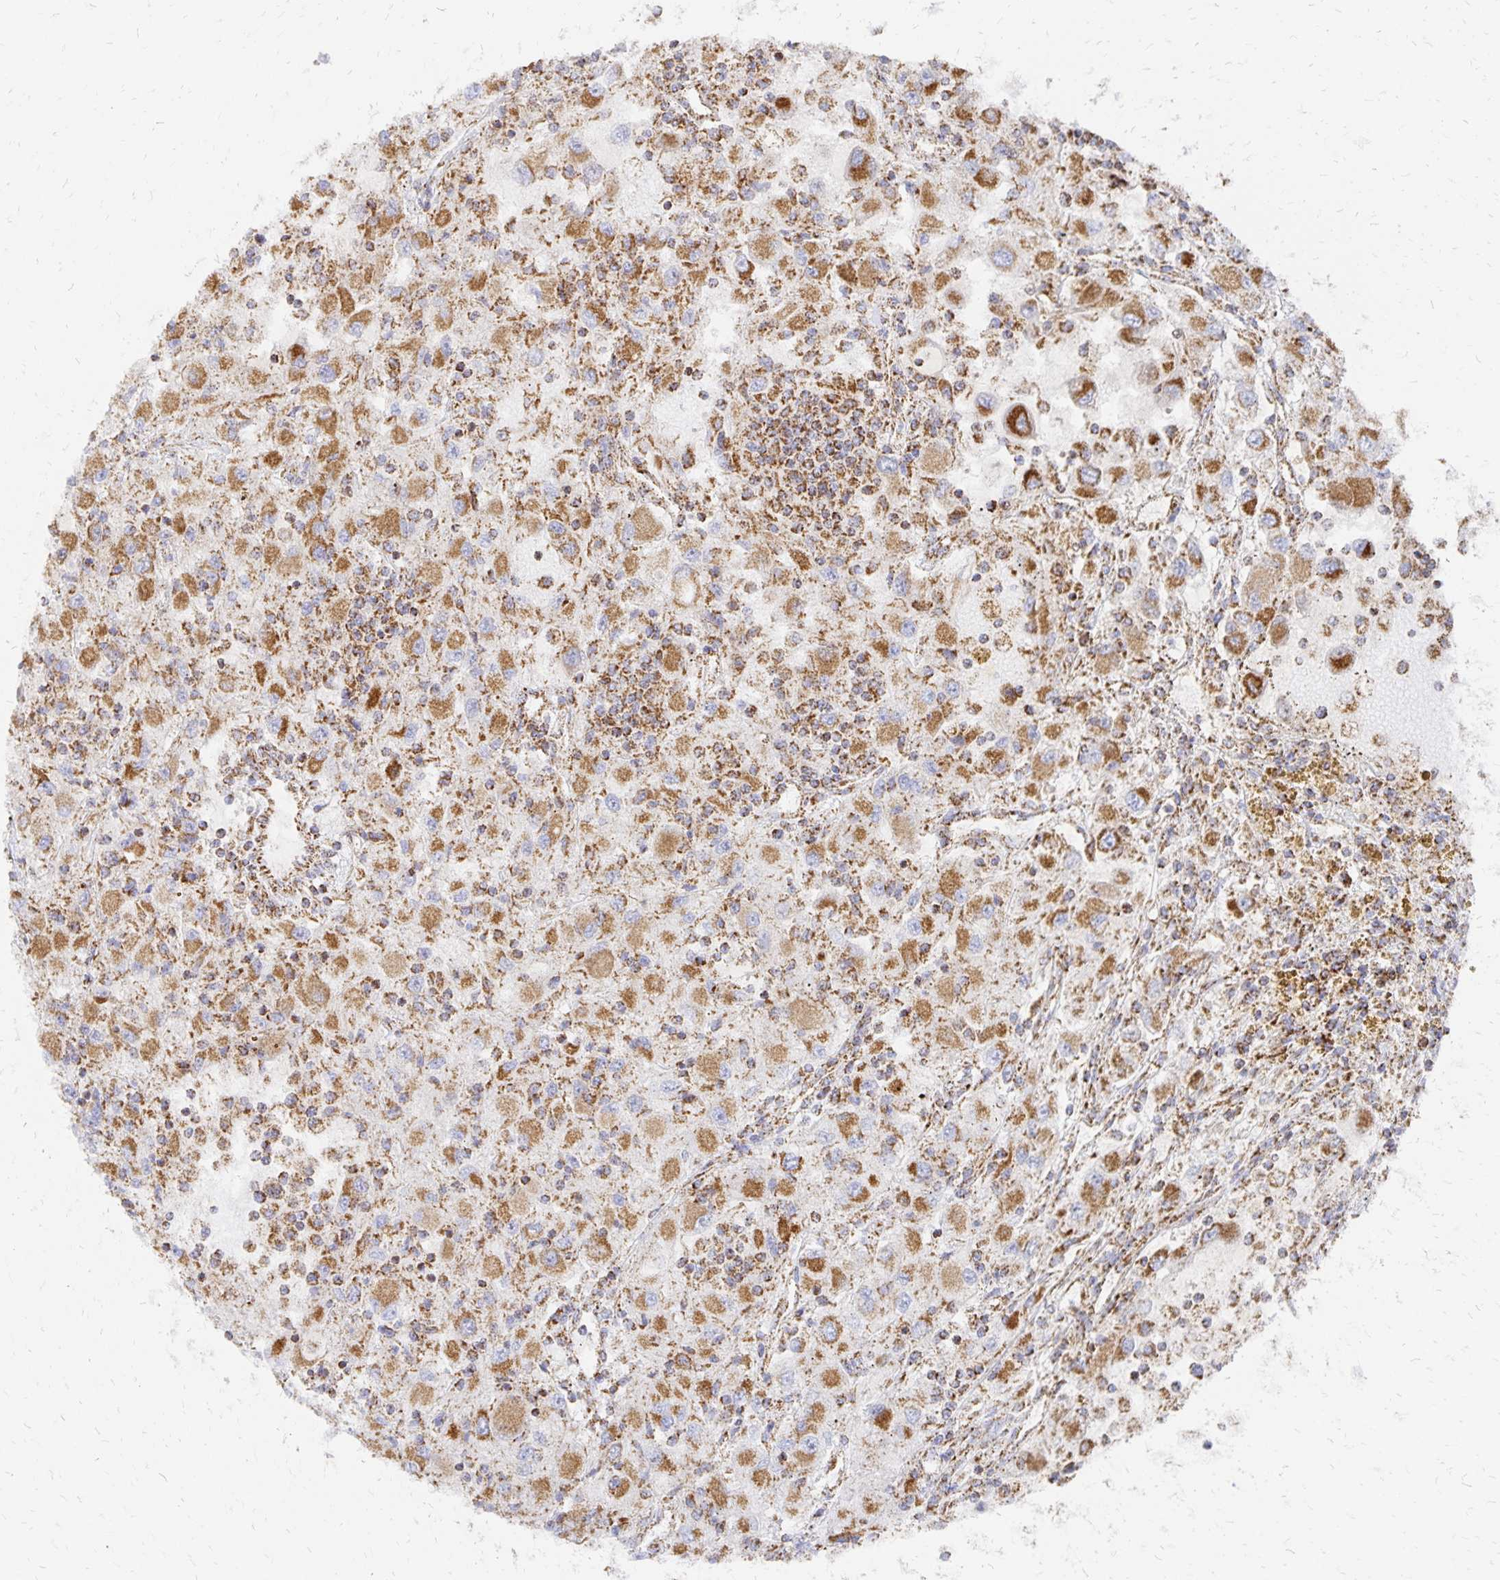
{"staining": {"intensity": "moderate", "quantity": ">75%", "location": "cytoplasmic/membranous"}, "tissue": "renal cancer", "cell_type": "Tumor cells", "image_type": "cancer", "snomed": [{"axis": "morphology", "description": "Adenocarcinoma, NOS"}, {"axis": "topography", "description": "Kidney"}], "caption": "Renal cancer tissue exhibits moderate cytoplasmic/membranous positivity in about >75% of tumor cells, visualized by immunohistochemistry. (DAB = brown stain, brightfield microscopy at high magnification).", "gene": "STOML2", "patient": {"sex": "female", "age": 67}}